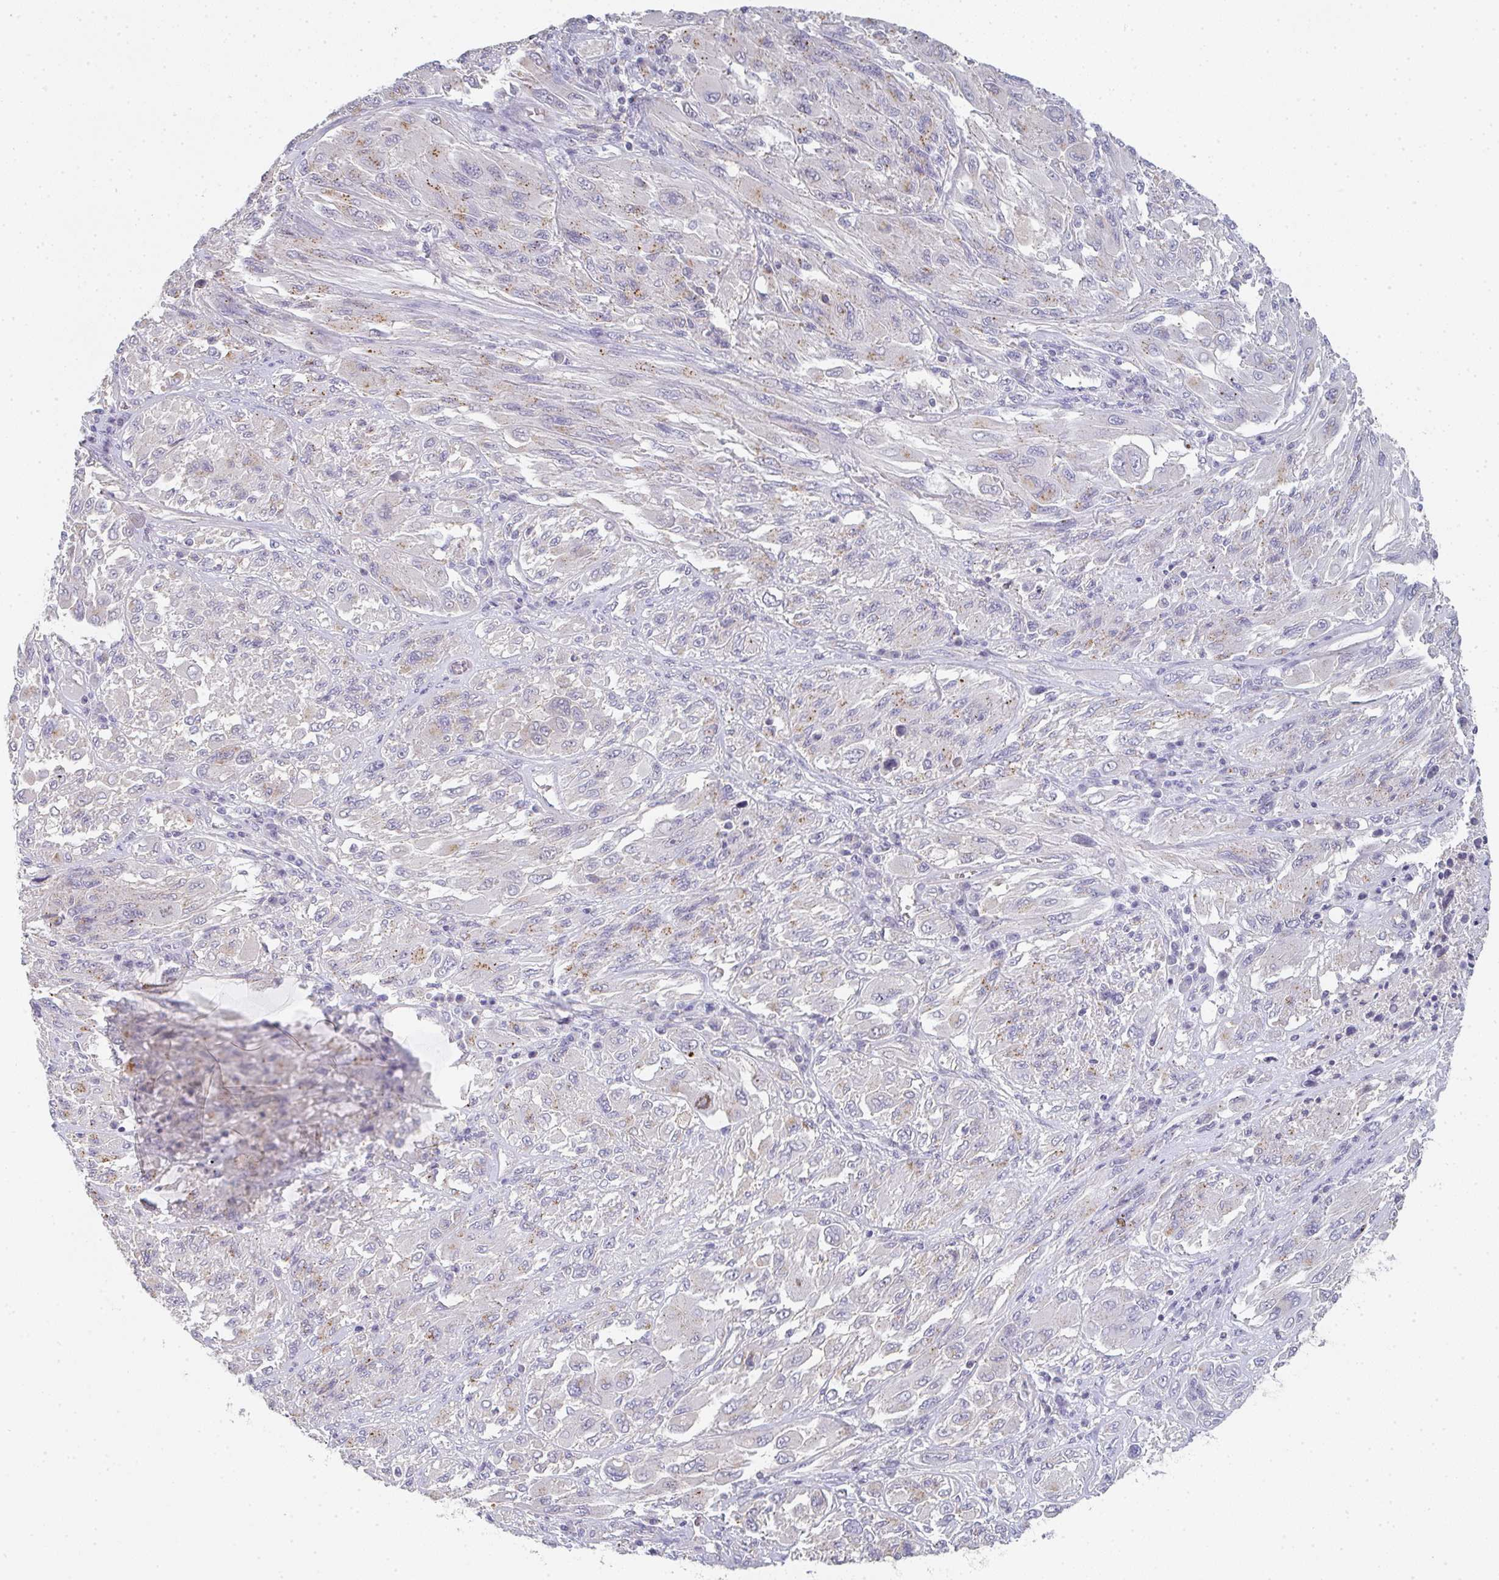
{"staining": {"intensity": "weak", "quantity": "25%-75%", "location": "cytoplasmic/membranous"}, "tissue": "melanoma", "cell_type": "Tumor cells", "image_type": "cancer", "snomed": [{"axis": "morphology", "description": "Malignant melanoma, NOS"}, {"axis": "topography", "description": "Skin"}], "caption": "Human malignant melanoma stained for a protein (brown) exhibits weak cytoplasmic/membranous positive positivity in approximately 25%-75% of tumor cells.", "gene": "CHMP5", "patient": {"sex": "female", "age": 91}}